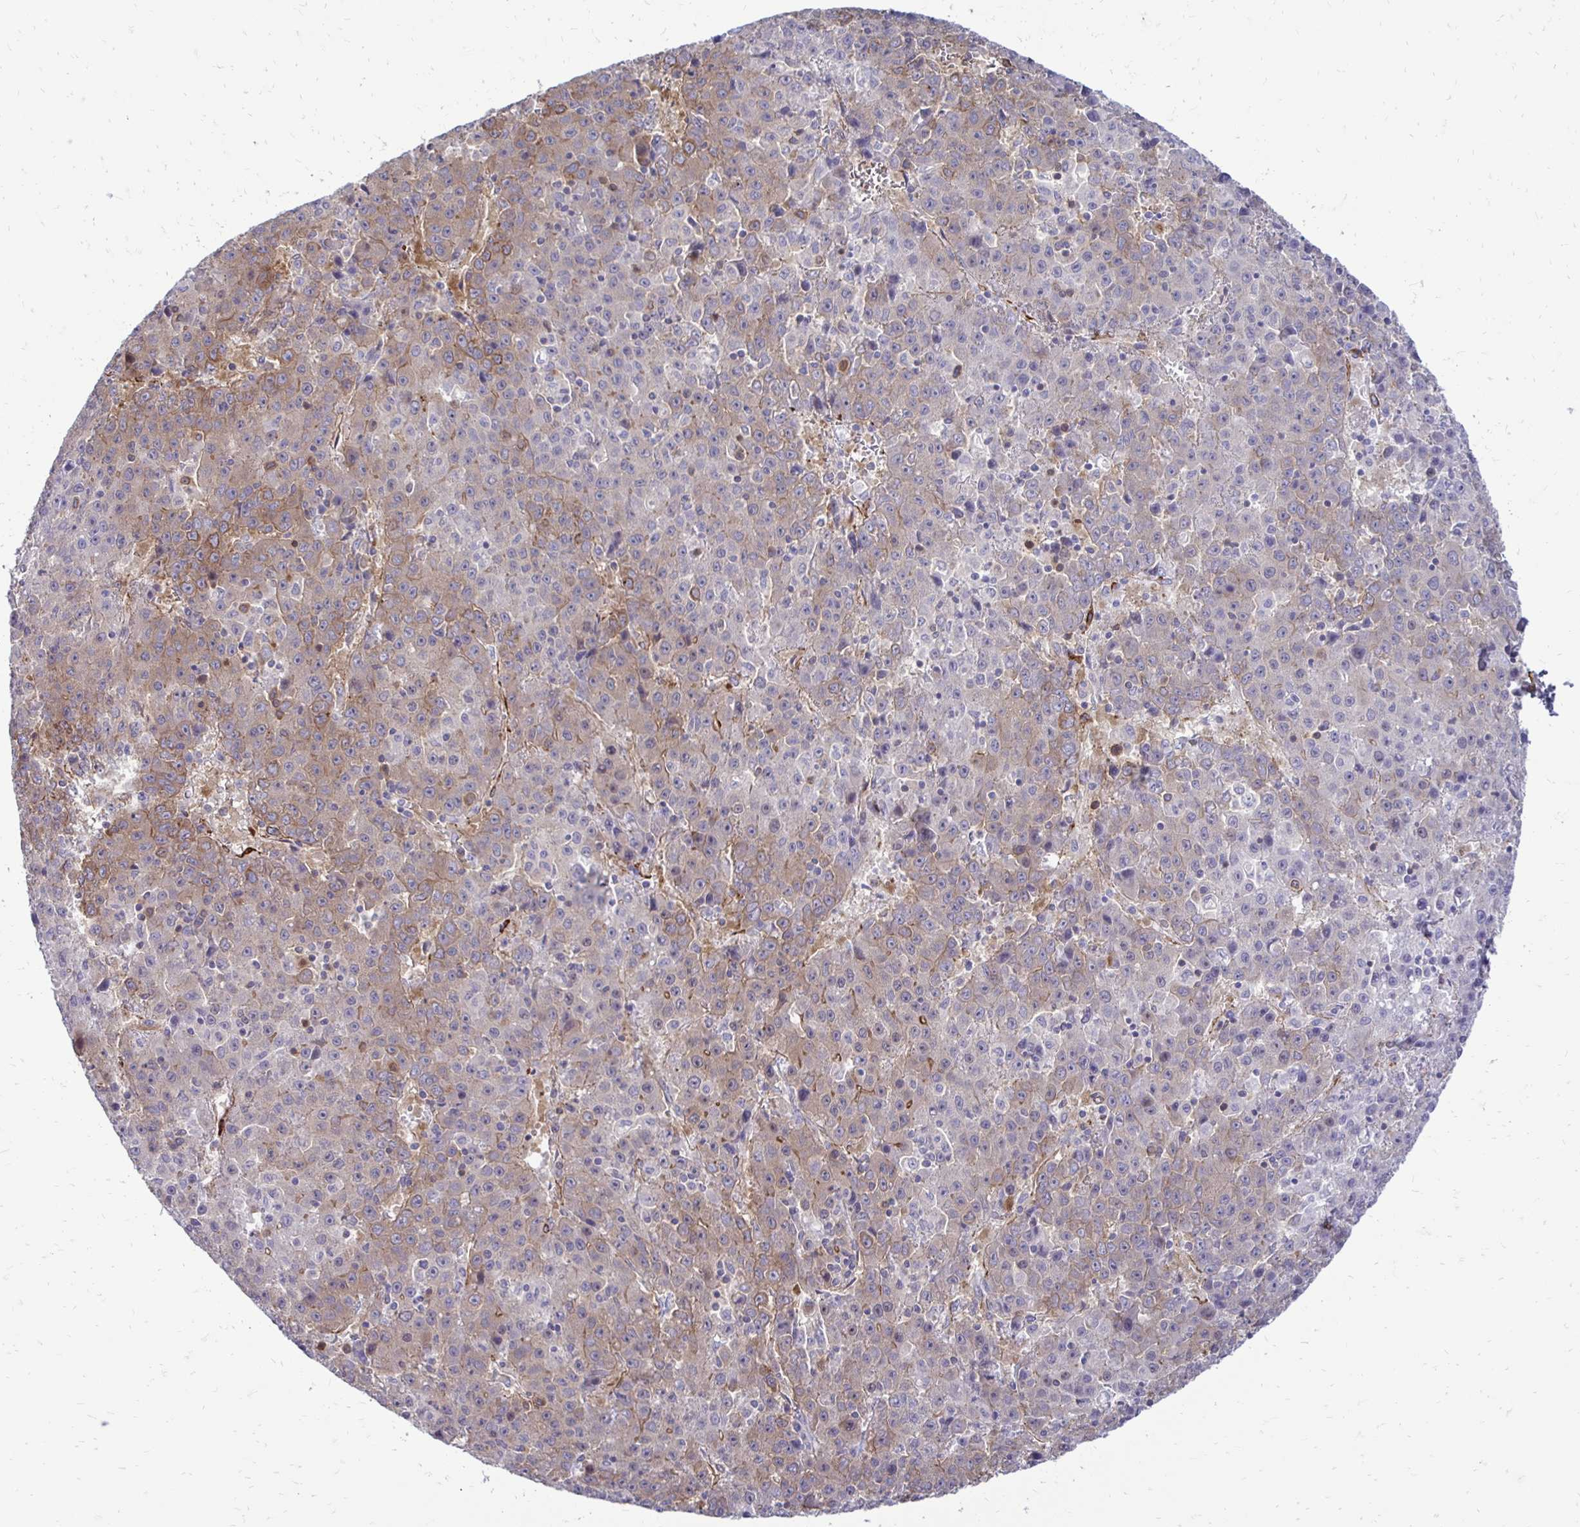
{"staining": {"intensity": "strong", "quantity": "25%-75%", "location": "cytoplasmic/membranous"}, "tissue": "liver cancer", "cell_type": "Tumor cells", "image_type": "cancer", "snomed": [{"axis": "morphology", "description": "Carcinoma, Hepatocellular, NOS"}, {"axis": "topography", "description": "Liver"}], "caption": "Hepatocellular carcinoma (liver) stained with IHC exhibits strong cytoplasmic/membranous positivity in approximately 25%-75% of tumor cells.", "gene": "CTPS1", "patient": {"sex": "female", "age": 53}}